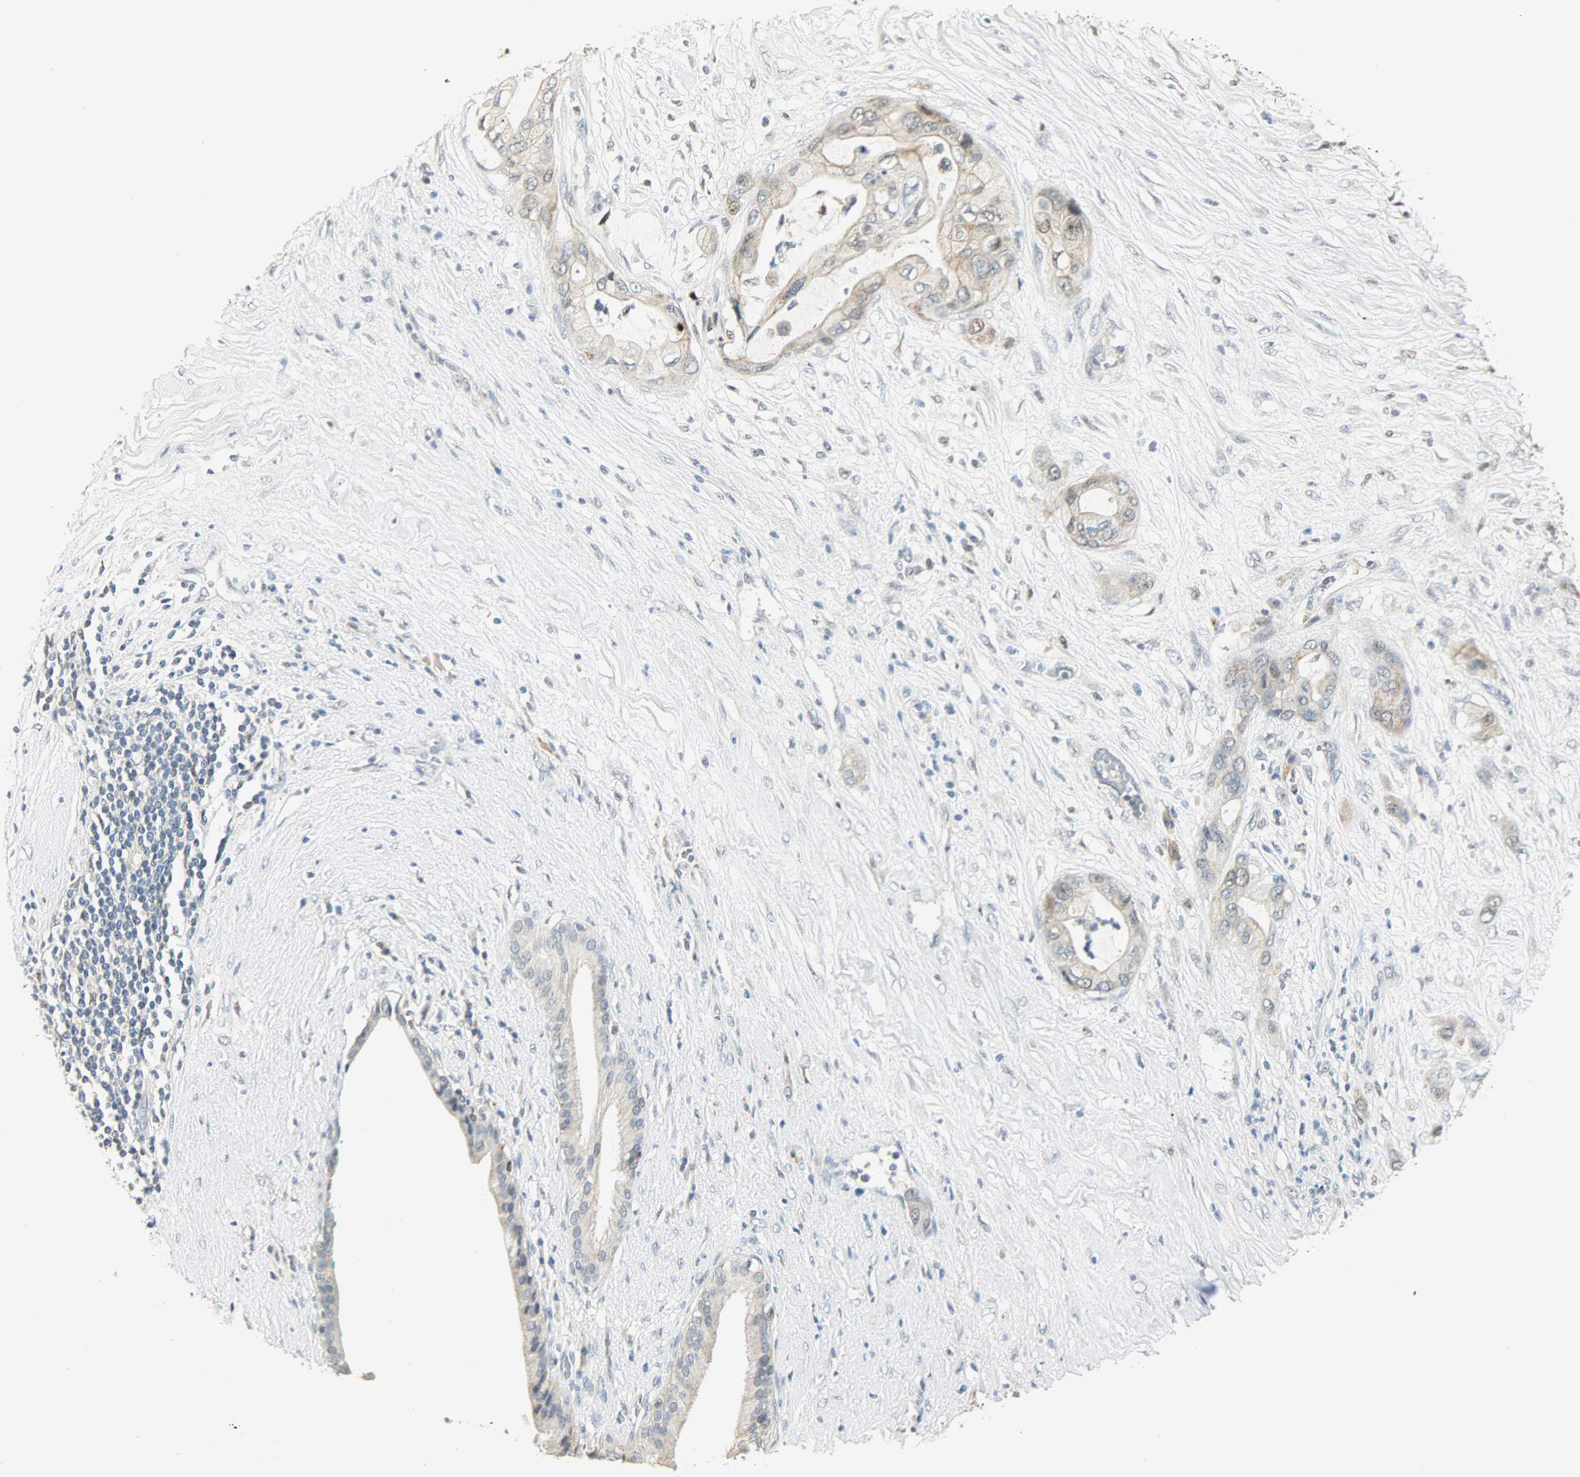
{"staining": {"intensity": "weak", "quantity": ">75%", "location": "cytoplasmic/membranous,nuclear"}, "tissue": "pancreatic cancer", "cell_type": "Tumor cells", "image_type": "cancer", "snomed": [{"axis": "morphology", "description": "Adenocarcinoma, NOS"}, {"axis": "topography", "description": "Pancreas"}], "caption": "Protein expression by IHC exhibits weak cytoplasmic/membranous and nuclear positivity in approximately >75% of tumor cells in adenocarcinoma (pancreatic).", "gene": "PPARG", "patient": {"sex": "female", "age": 59}}